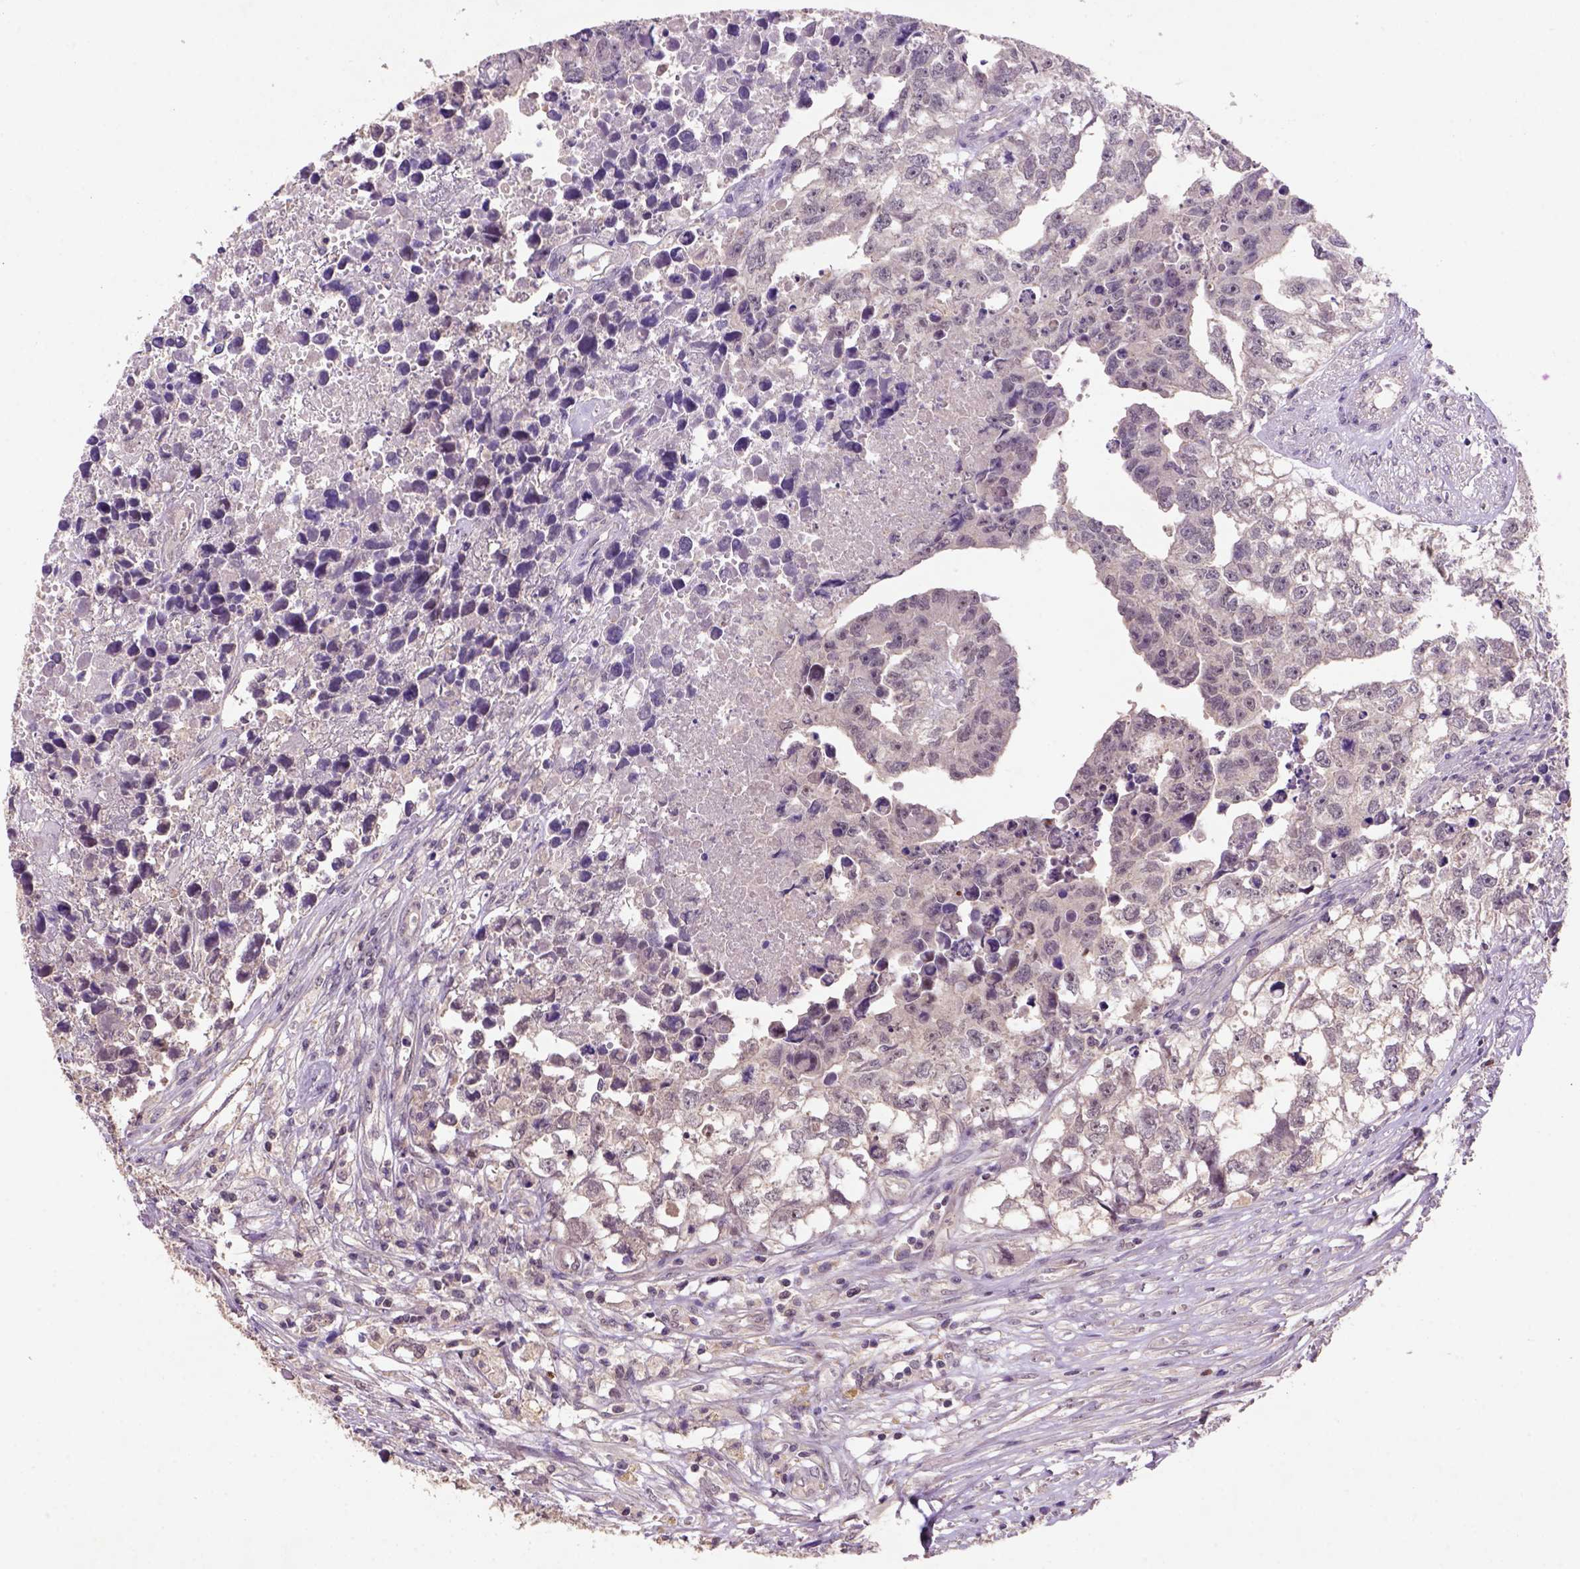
{"staining": {"intensity": "weak", "quantity": "25%-75%", "location": "cytoplasmic/membranous,nuclear"}, "tissue": "testis cancer", "cell_type": "Tumor cells", "image_type": "cancer", "snomed": [{"axis": "morphology", "description": "Carcinoma, Embryonal, NOS"}, {"axis": "morphology", "description": "Teratoma, malignant, NOS"}, {"axis": "topography", "description": "Testis"}], "caption": "Human testis malignant teratoma stained for a protein (brown) displays weak cytoplasmic/membranous and nuclear positive staining in approximately 25%-75% of tumor cells.", "gene": "SCML4", "patient": {"sex": "male", "age": 44}}